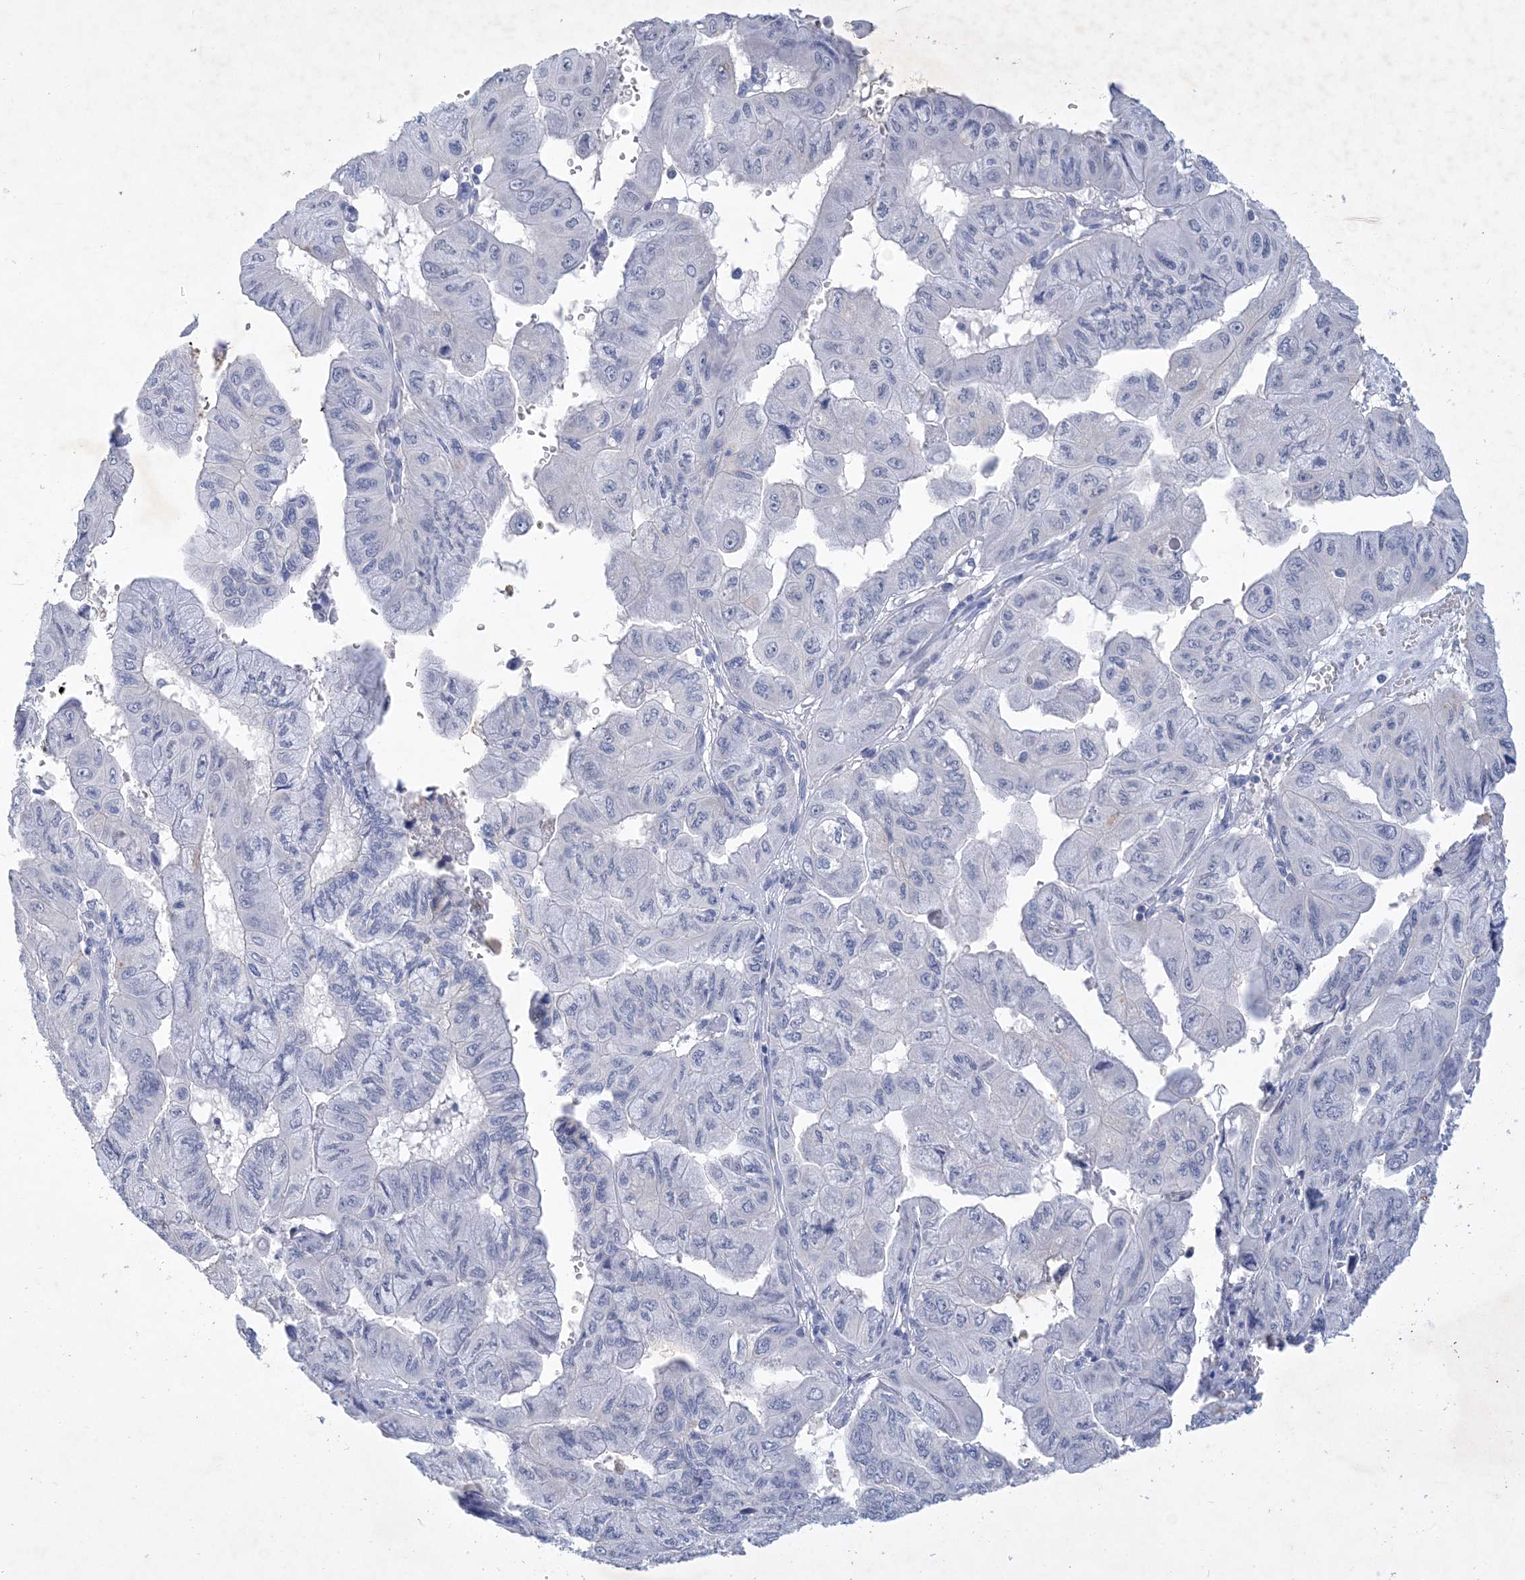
{"staining": {"intensity": "negative", "quantity": "none", "location": "none"}, "tissue": "pancreatic cancer", "cell_type": "Tumor cells", "image_type": "cancer", "snomed": [{"axis": "morphology", "description": "Adenocarcinoma, NOS"}, {"axis": "topography", "description": "Pancreas"}], "caption": "Pancreatic cancer (adenocarcinoma) was stained to show a protein in brown. There is no significant positivity in tumor cells.", "gene": "COPS8", "patient": {"sex": "male", "age": 51}}